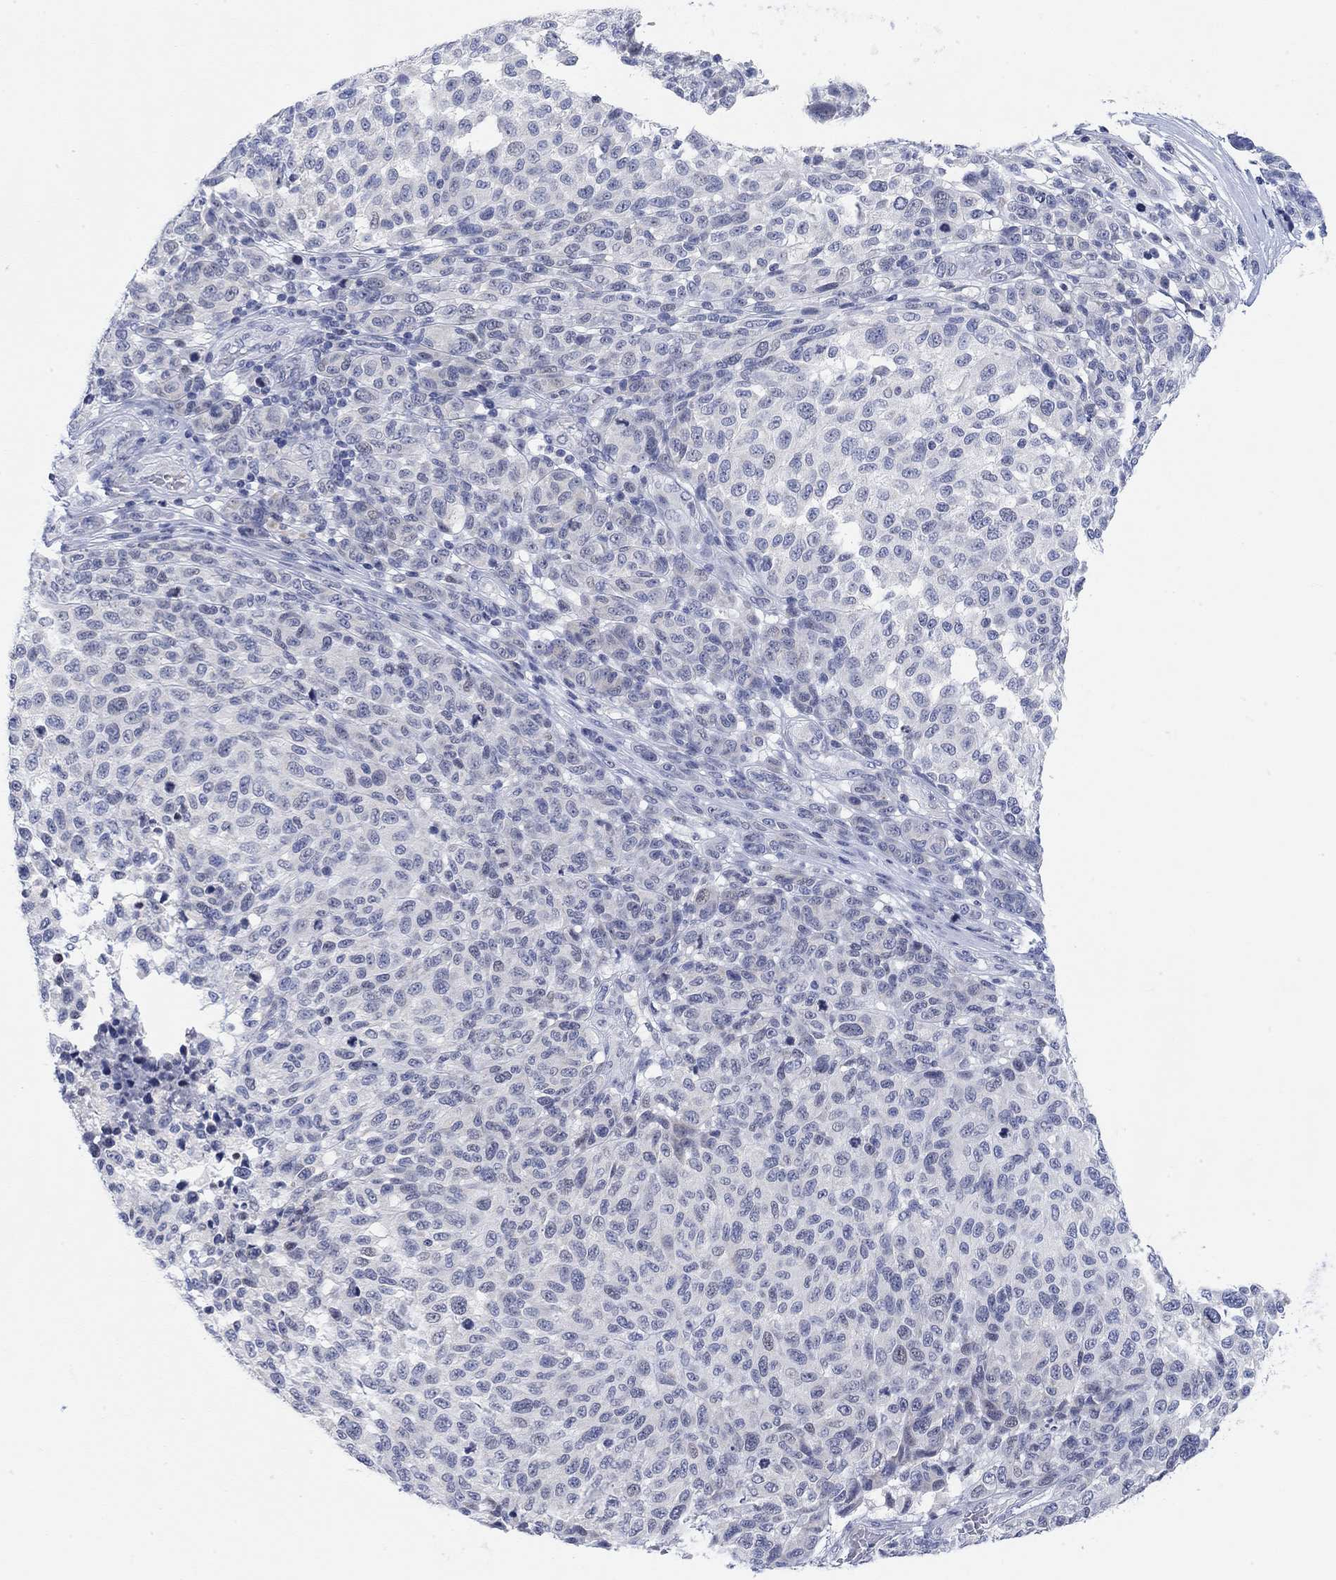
{"staining": {"intensity": "negative", "quantity": "none", "location": "none"}, "tissue": "melanoma", "cell_type": "Tumor cells", "image_type": "cancer", "snomed": [{"axis": "morphology", "description": "Malignant melanoma, NOS"}, {"axis": "topography", "description": "Skin"}], "caption": "An image of human malignant melanoma is negative for staining in tumor cells.", "gene": "ATP6V1E2", "patient": {"sex": "male", "age": 59}}